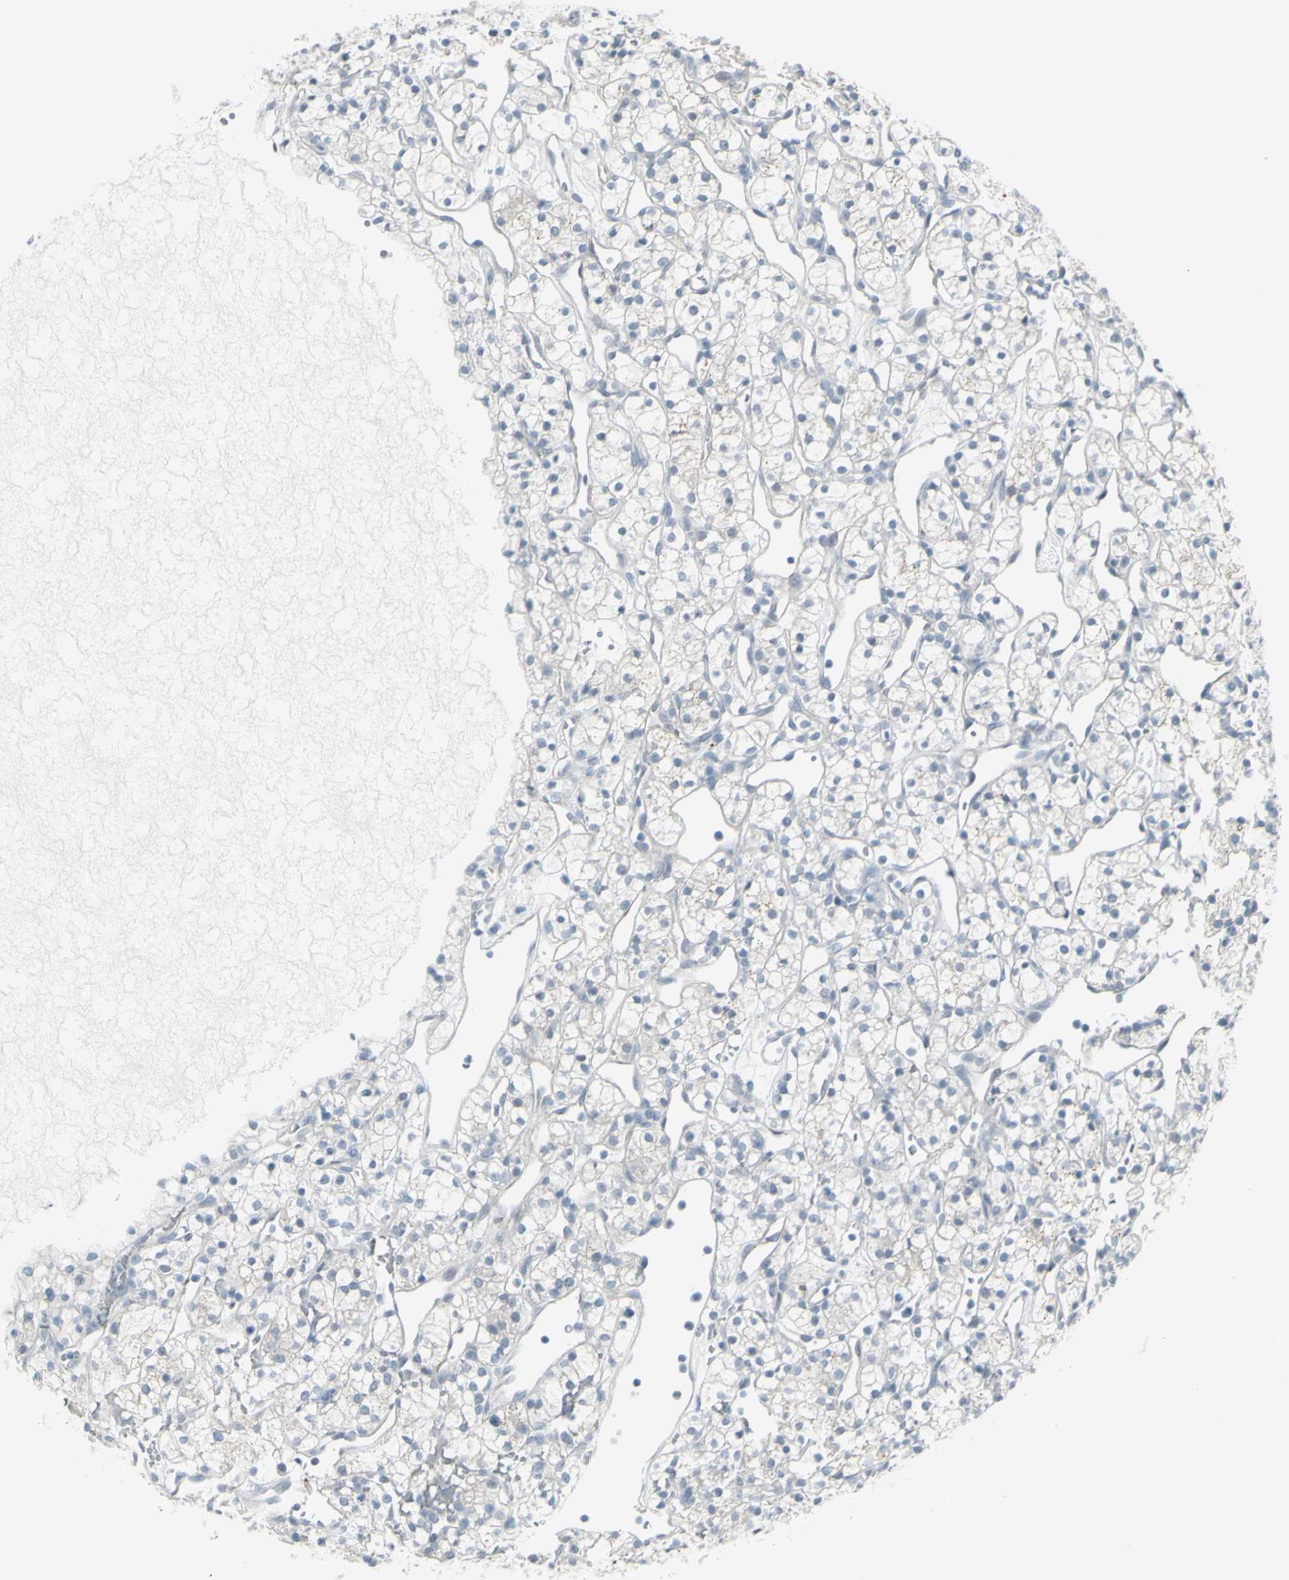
{"staining": {"intensity": "negative", "quantity": "none", "location": "none"}, "tissue": "renal cancer", "cell_type": "Tumor cells", "image_type": "cancer", "snomed": [{"axis": "morphology", "description": "Adenocarcinoma, NOS"}, {"axis": "topography", "description": "Kidney"}], "caption": "The histopathology image reveals no significant positivity in tumor cells of adenocarcinoma (renal). (DAB immunohistochemistry visualized using brightfield microscopy, high magnification).", "gene": "RAB3A", "patient": {"sex": "female", "age": 60}}